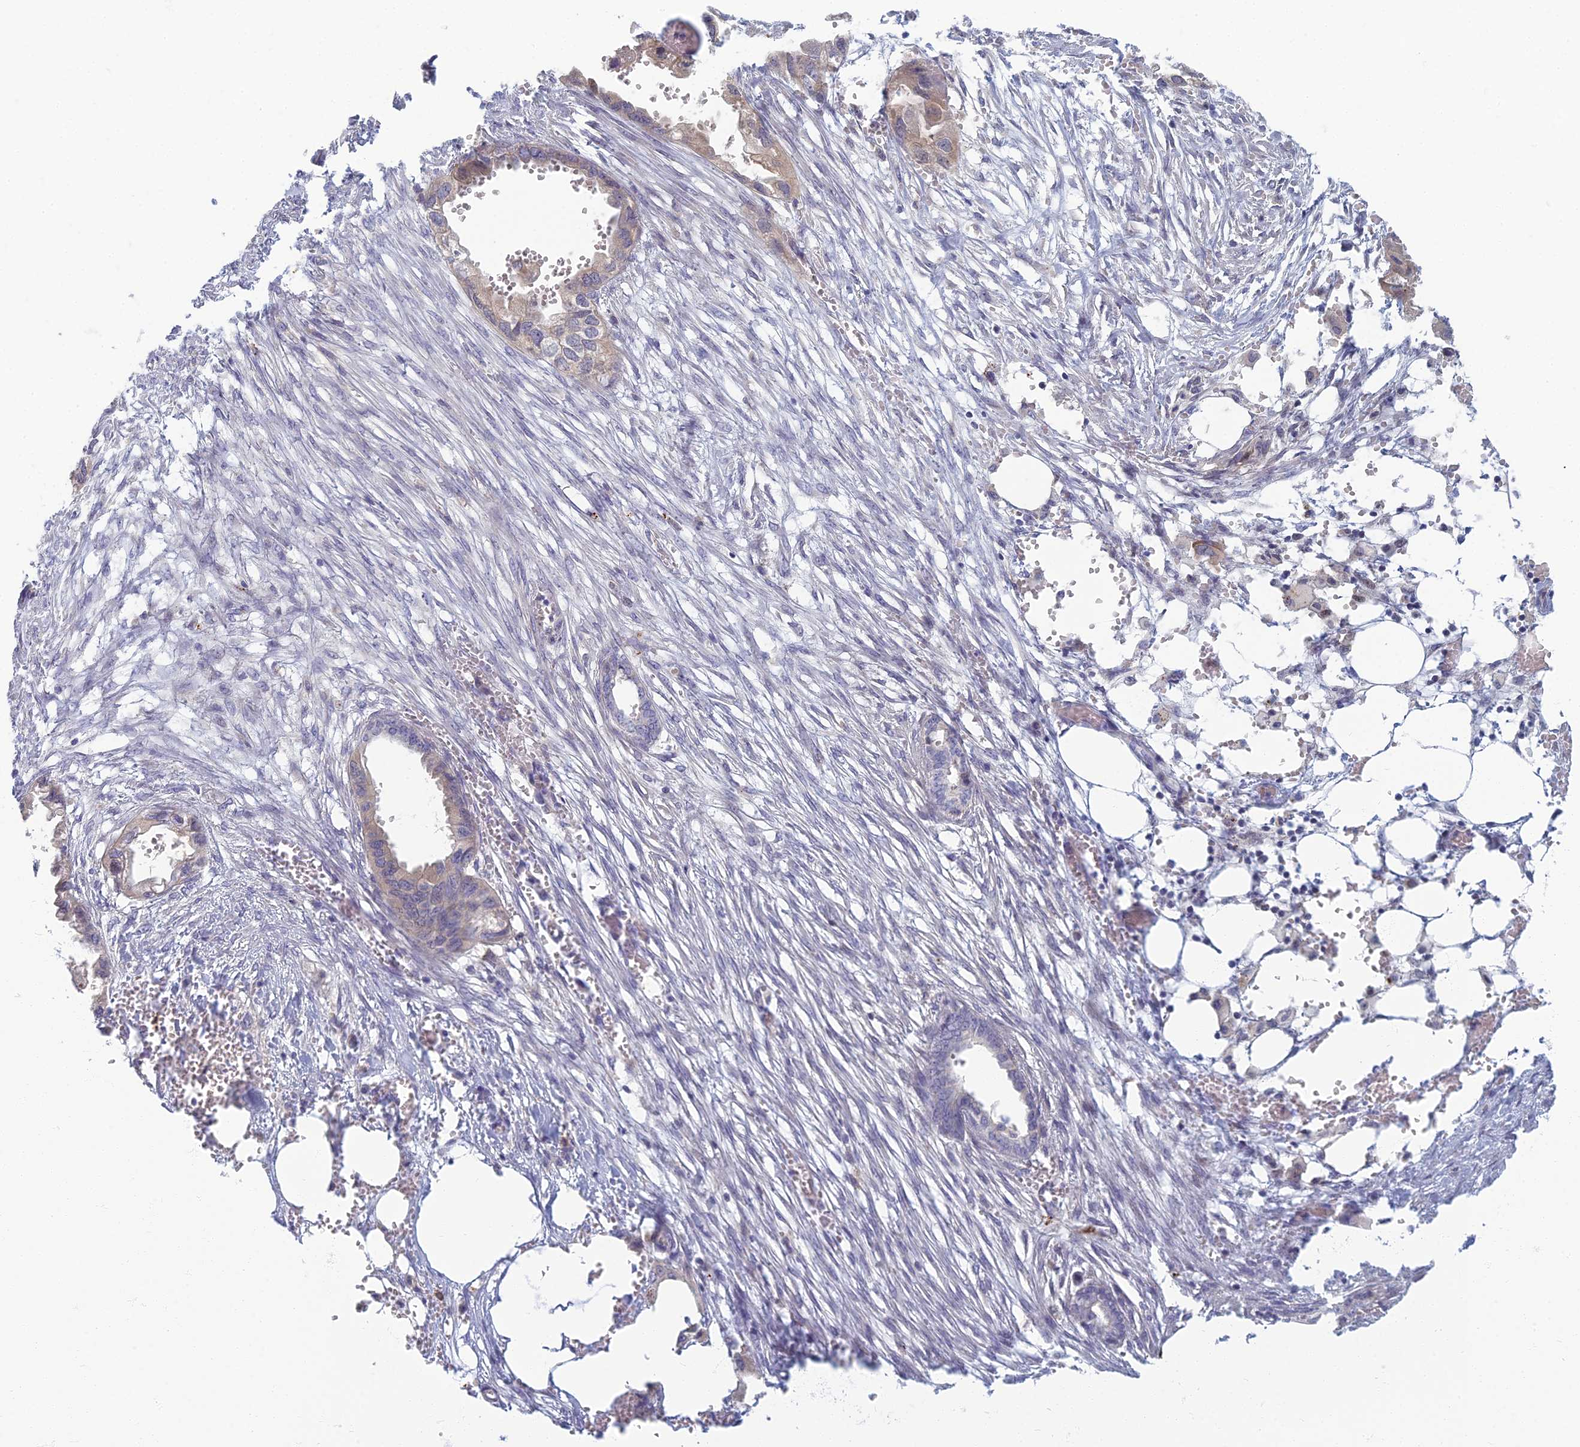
{"staining": {"intensity": "weak", "quantity": "25%-75%", "location": "cytoplasmic/membranous"}, "tissue": "endometrial cancer", "cell_type": "Tumor cells", "image_type": "cancer", "snomed": [{"axis": "morphology", "description": "Adenocarcinoma, NOS"}, {"axis": "morphology", "description": "Adenocarcinoma, metastatic, NOS"}, {"axis": "topography", "description": "Adipose tissue"}, {"axis": "topography", "description": "Endometrium"}], "caption": "An IHC micrograph of tumor tissue is shown. Protein staining in brown shows weak cytoplasmic/membranous positivity in endometrial cancer (metastatic adenocarcinoma) within tumor cells. Immunohistochemistry stains the protein in brown and the nuclei are stained blue.", "gene": "CHMP4B", "patient": {"sex": "female", "age": 67}}